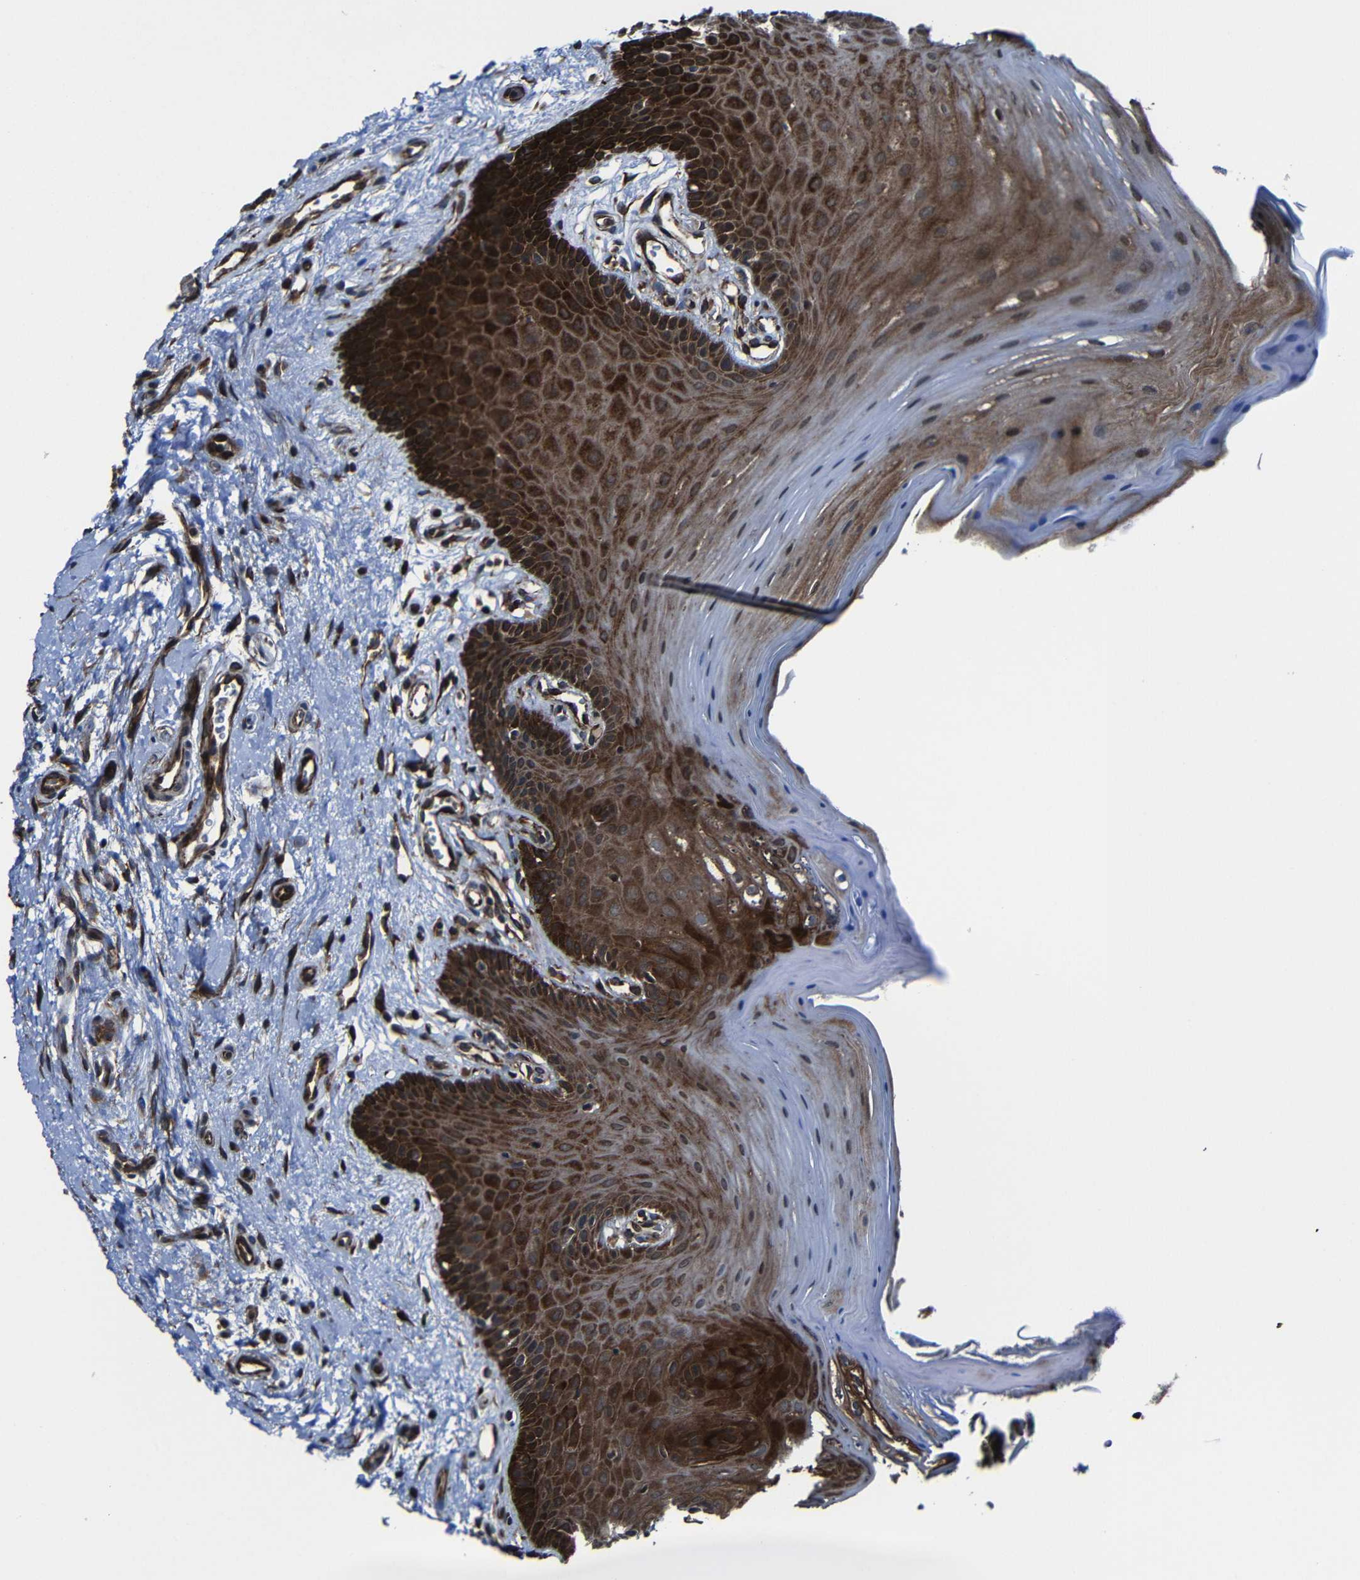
{"staining": {"intensity": "strong", "quantity": ">75%", "location": "cytoplasmic/membranous"}, "tissue": "oral mucosa", "cell_type": "Squamous epithelial cells", "image_type": "normal", "snomed": [{"axis": "morphology", "description": "Normal tissue, NOS"}, {"axis": "topography", "description": "Skeletal muscle"}, {"axis": "topography", "description": "Oral tissue"}], "caption": "A histopathology image of human oral mucosa stained for a protein exhibits strong cytoplasmic/membranous brown staining in squamous epithelial cells. (DAB (3,3'-diaminobenzidine) IHC with brightfield microscopy, high magnification).", "gene": "KIAA0513", "patient": {"sex": "male", "age": 58}}